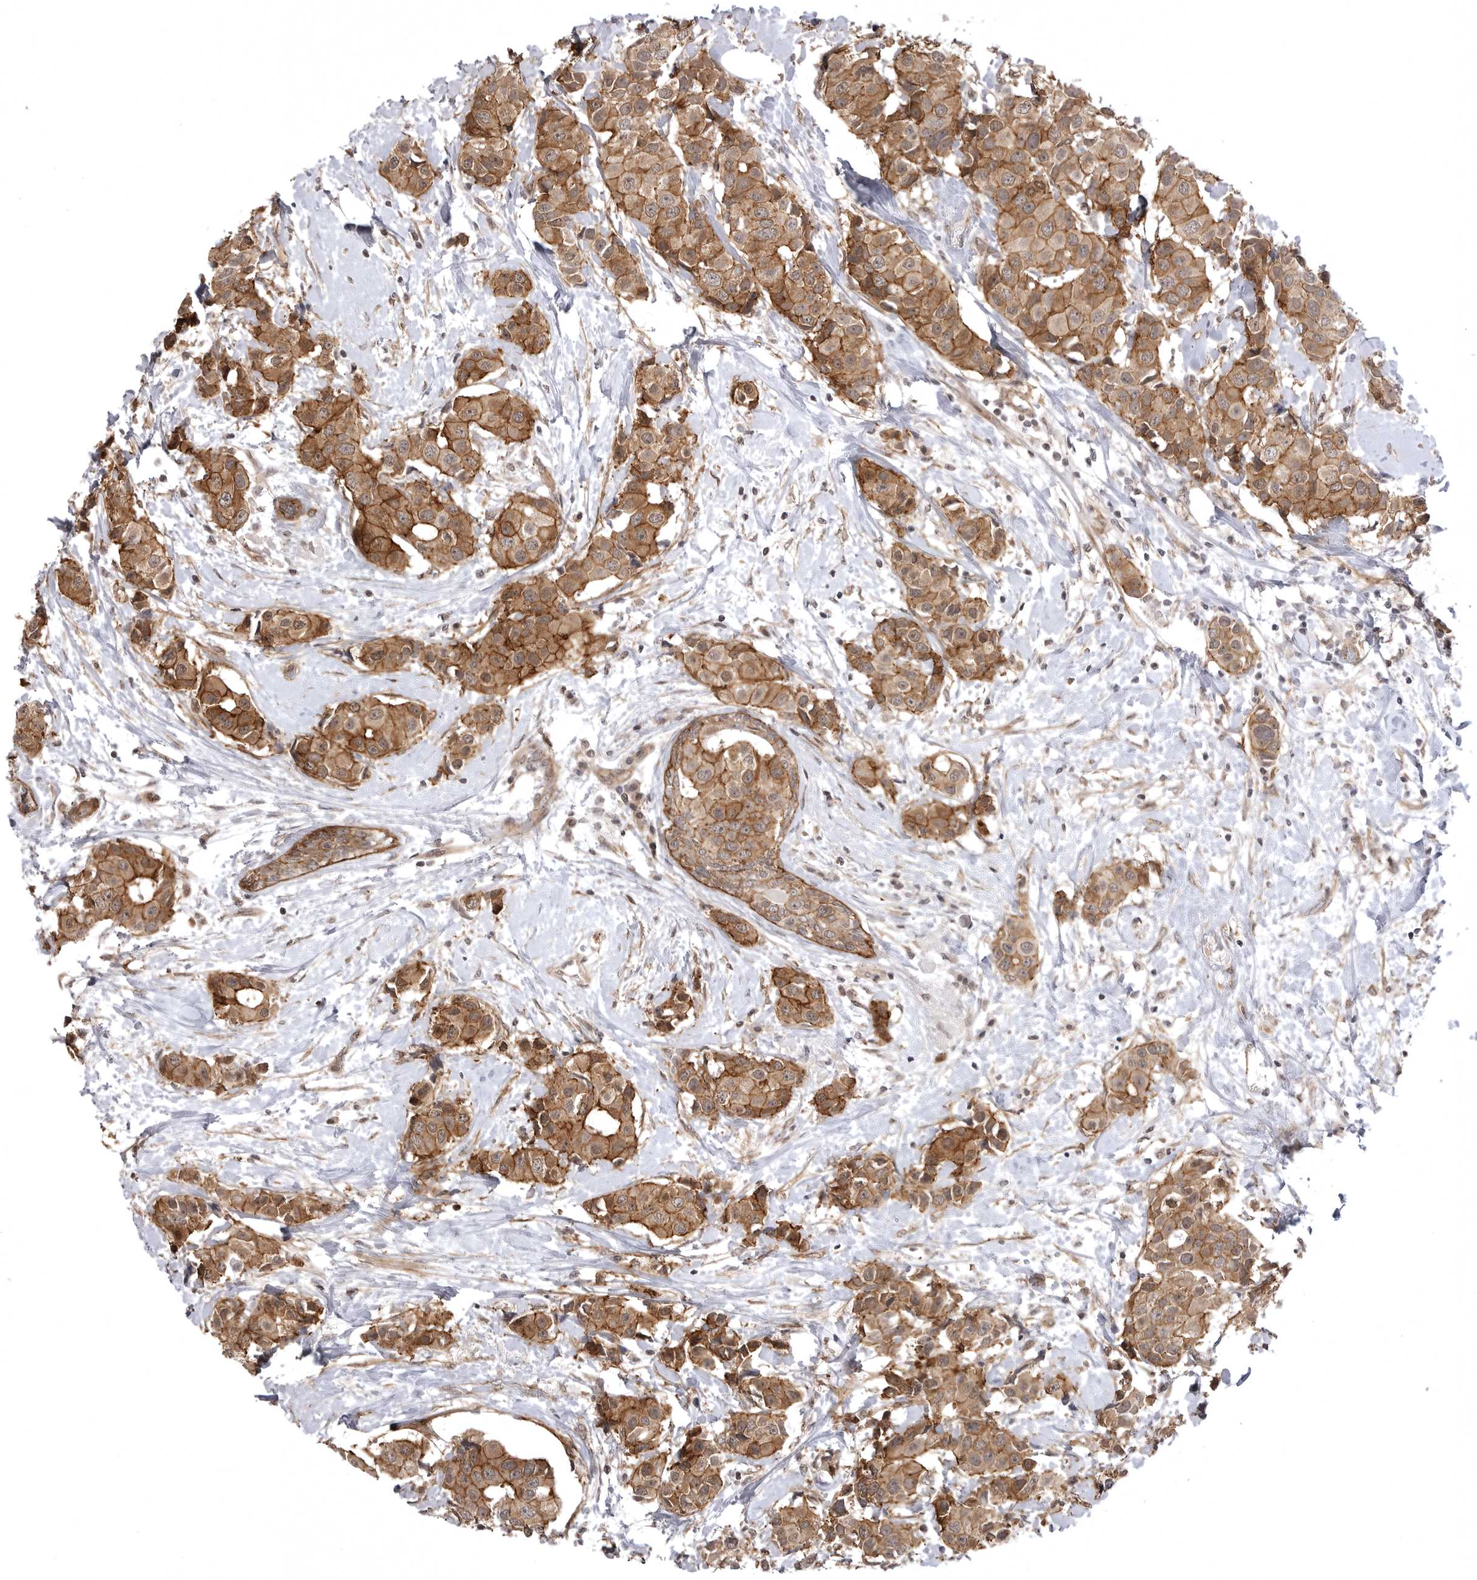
{"staining": {"intensity": "moderate", "quantity": ">75%", "location": "cytoplasmic/membranous"}, "tissue": "breast cancer", "cell_type": "Tumor cells", "image_type": "cancer", "snomed": [{"axis": "morphology", "description": "Normal tissue, NOS"}, {"axis": "morphology", "description": "Duct carcinoma"}, {"axis": "topography", "description": "Breast"}], "caption": "Breast intraductal carcinoma tissue demonstrates moderate cytoplasmic/membranous staining in approximately >75% of tumor cells, visualized by immunohistochemistry.", "gene": "SORBS1", "patient": {"sex": "female", "age": 39}}